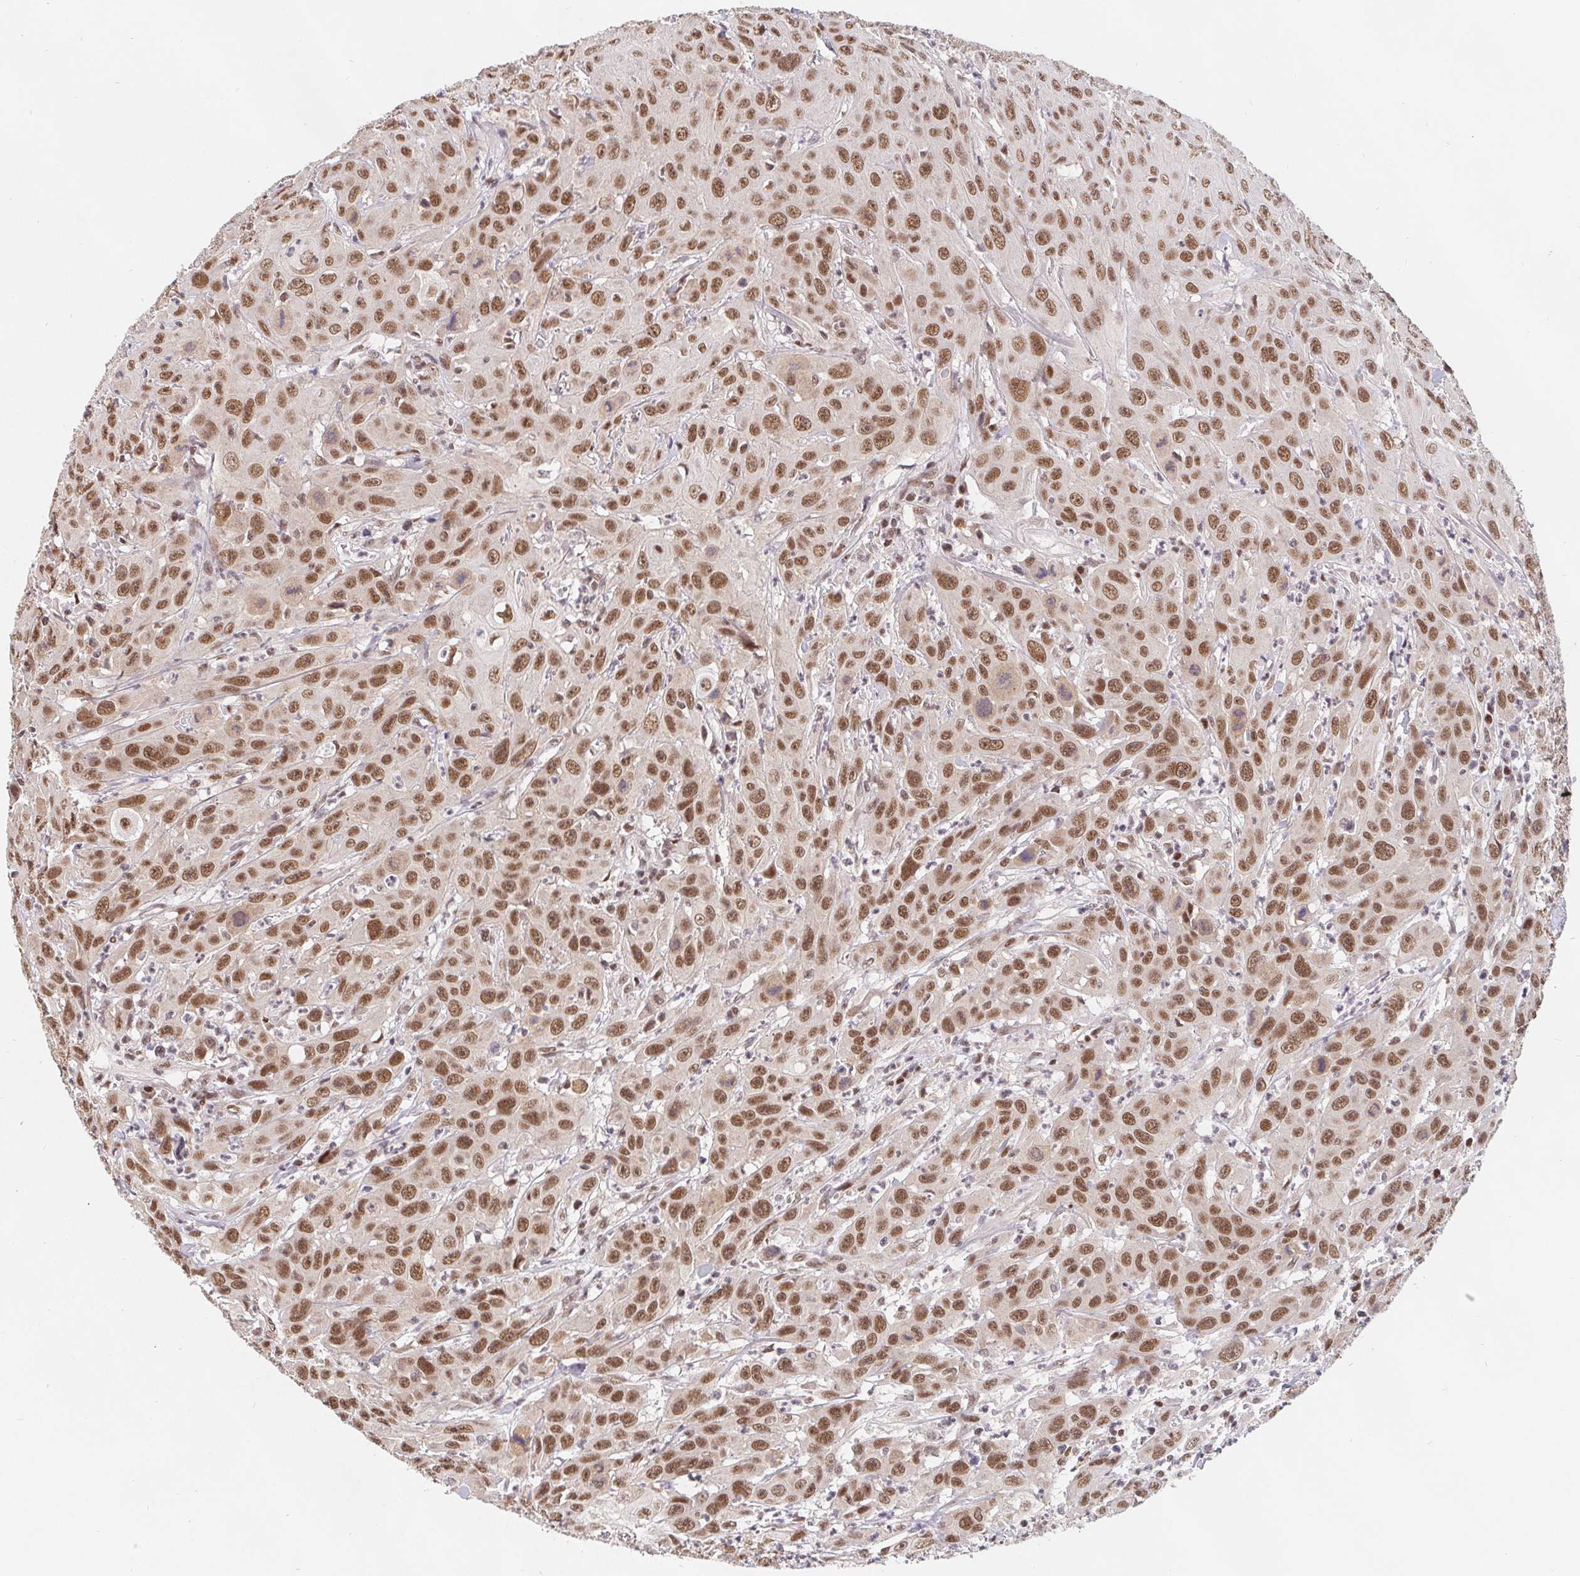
{"staining": {"intensity": "moderate", "quantity": ">75%", "location": "nuclear"}, "tissue": "head and neck cancer", "cell_type": "Tumor cells", "image_type": "cancer", "snomed": [{"axis": "morphology", "description": "Squamous cell carcinoma, NOS"}, {"axis": "topography", "description": "Skin"}, {"axis": "topography", "description": "Head-Neck"}], "caption": "A brown stain shows moderate nuclear positivity of a protein in human head and neck squamous cell carcinoma tumor cells.", "gene": "POU2F1", "patient": {"sex": "male", "age": 80}}